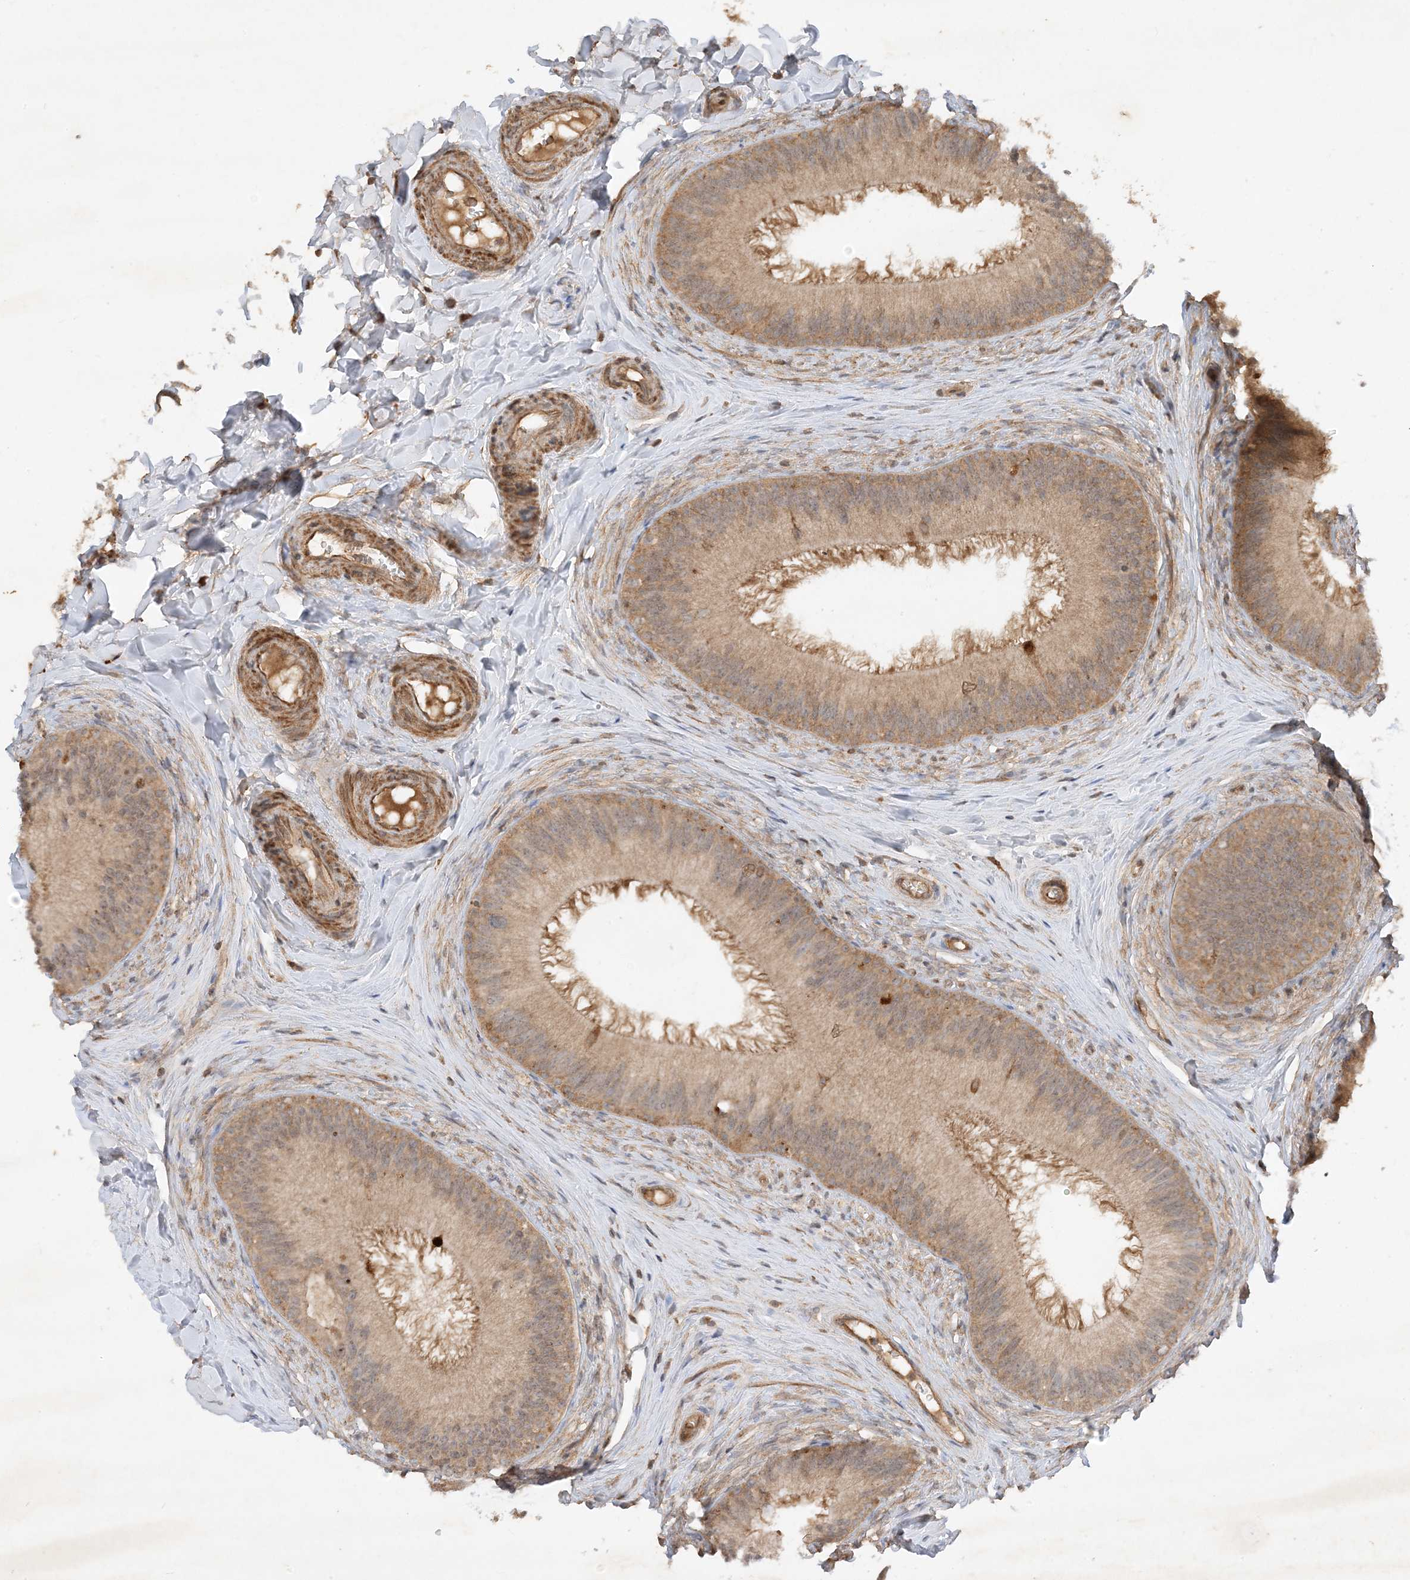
{"staining": {"intensity": "weak", "quantity": ">75%", "location": "cytoplasmic/membranous"}, "tissue": "epididymis", "cell_type": "Glandular cells", "image_type": "normal", "snomed": [{"axis": "morphology", "description": "Normal tissue, NOS"}, {"axis": "topography", "description": "Epididymis"}], "caption": "A histopathology image showing weak cytoplasmic/membranous expression in about >75% of glandular cells in benign epididymis, as visualized by brown immunohistochemical staining.", "gene": "XRN1", "patient": {"sex": "male", "age": 27}}